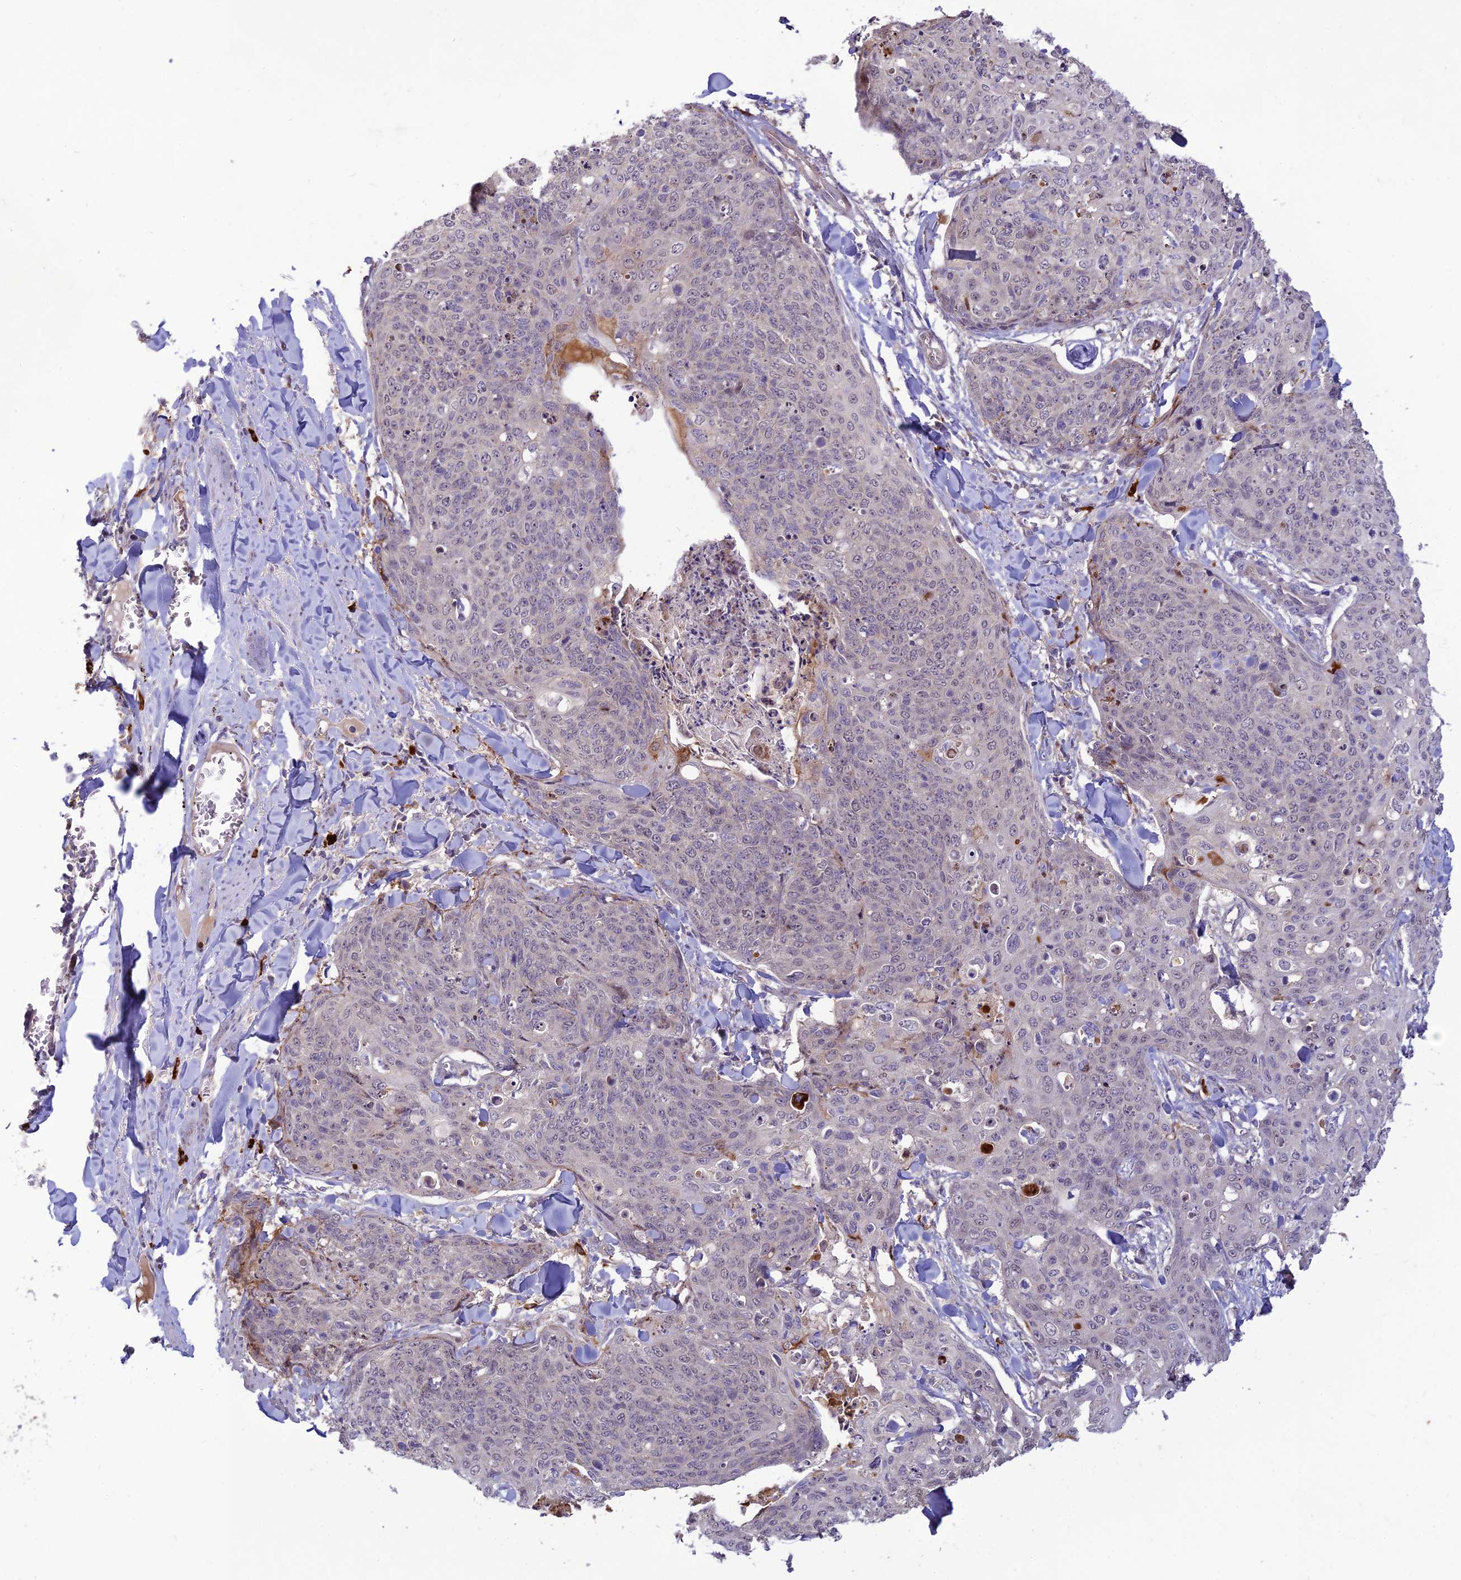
{"staining": {"intensity": "negative", "quantity": "none", "location": "none"}, "tissue": "skin cancer", "cell_type": "Tumor cells", "image_type": "cancer", "snomed": [{"axis": "morphology", "description": "Squamous cell carcinoma, NOS"}, {"axis": "topography", "description": "Skin"}, {"axis": "topography", "description": "Vulva"}], "caption": "The image reveals no significant positivity in tumor cells of squamous cell carcinoma (skin).", "gene": "ASPDH", "patient": {"sex": "female", "age": 85}}